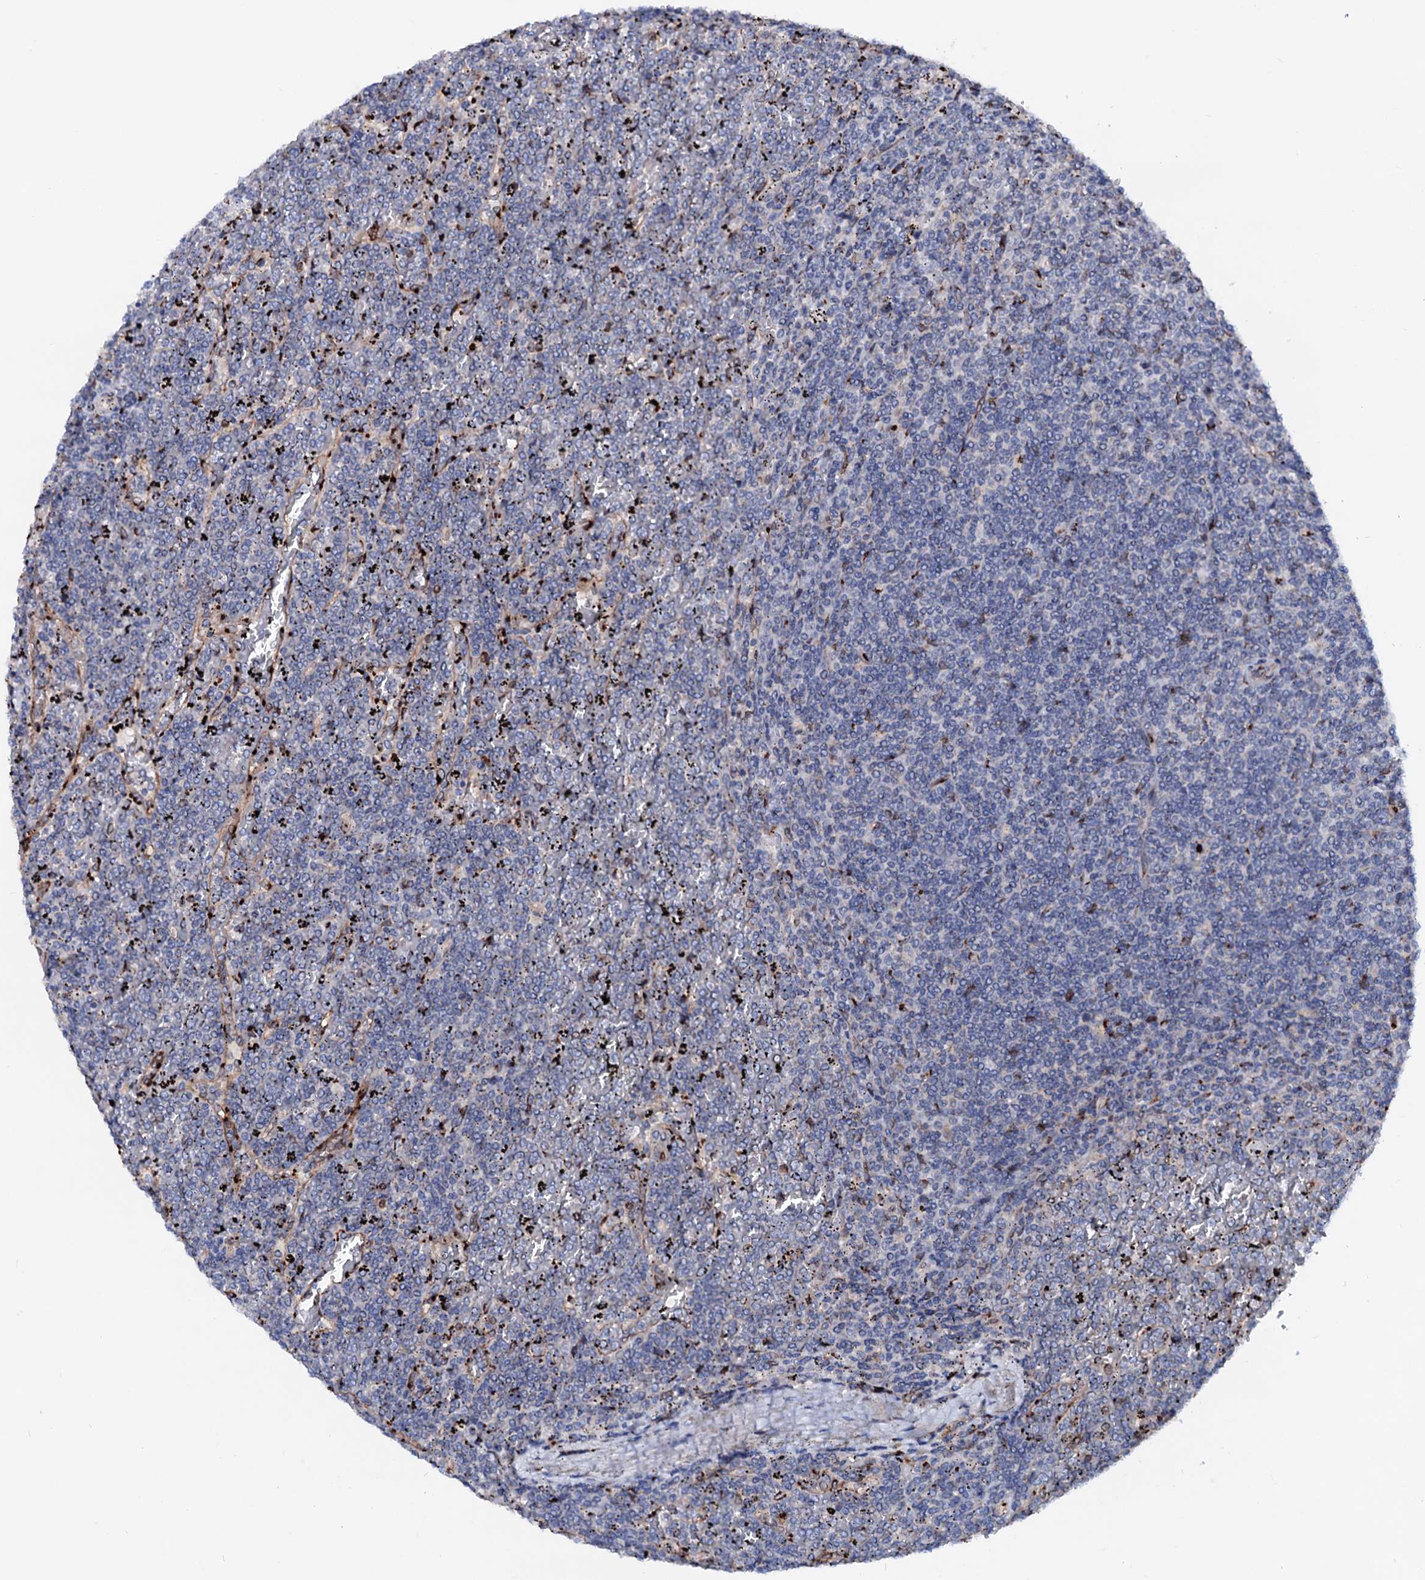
{"staining": {"intensity": "negative", "quantity": "none", "location": "none"}, "tissue": "lymphoma", "cell_type": "Tumor cells", "image_type": "cancer", "snomed": [{"axis": "morphology", "description": "Malignant lymphoma, non-Hodgkin's type, Low grade"}, {"axis": "topography", "description": "Spleen"}], "caption": "The immunohistochemistry (IHC) histopathology image has no significant positivity in tumor cells of low-grade malignant lymphoma, non-Hodgkin's type tissue. Brightfield microscopy of IHC stained with DAB (3,3'-diaminobenzidine) (brown) and hematoxylin (blue), captured at high magnification.", "gene": "TMCO3", "patient": {"sex": "female", "age": 19}}